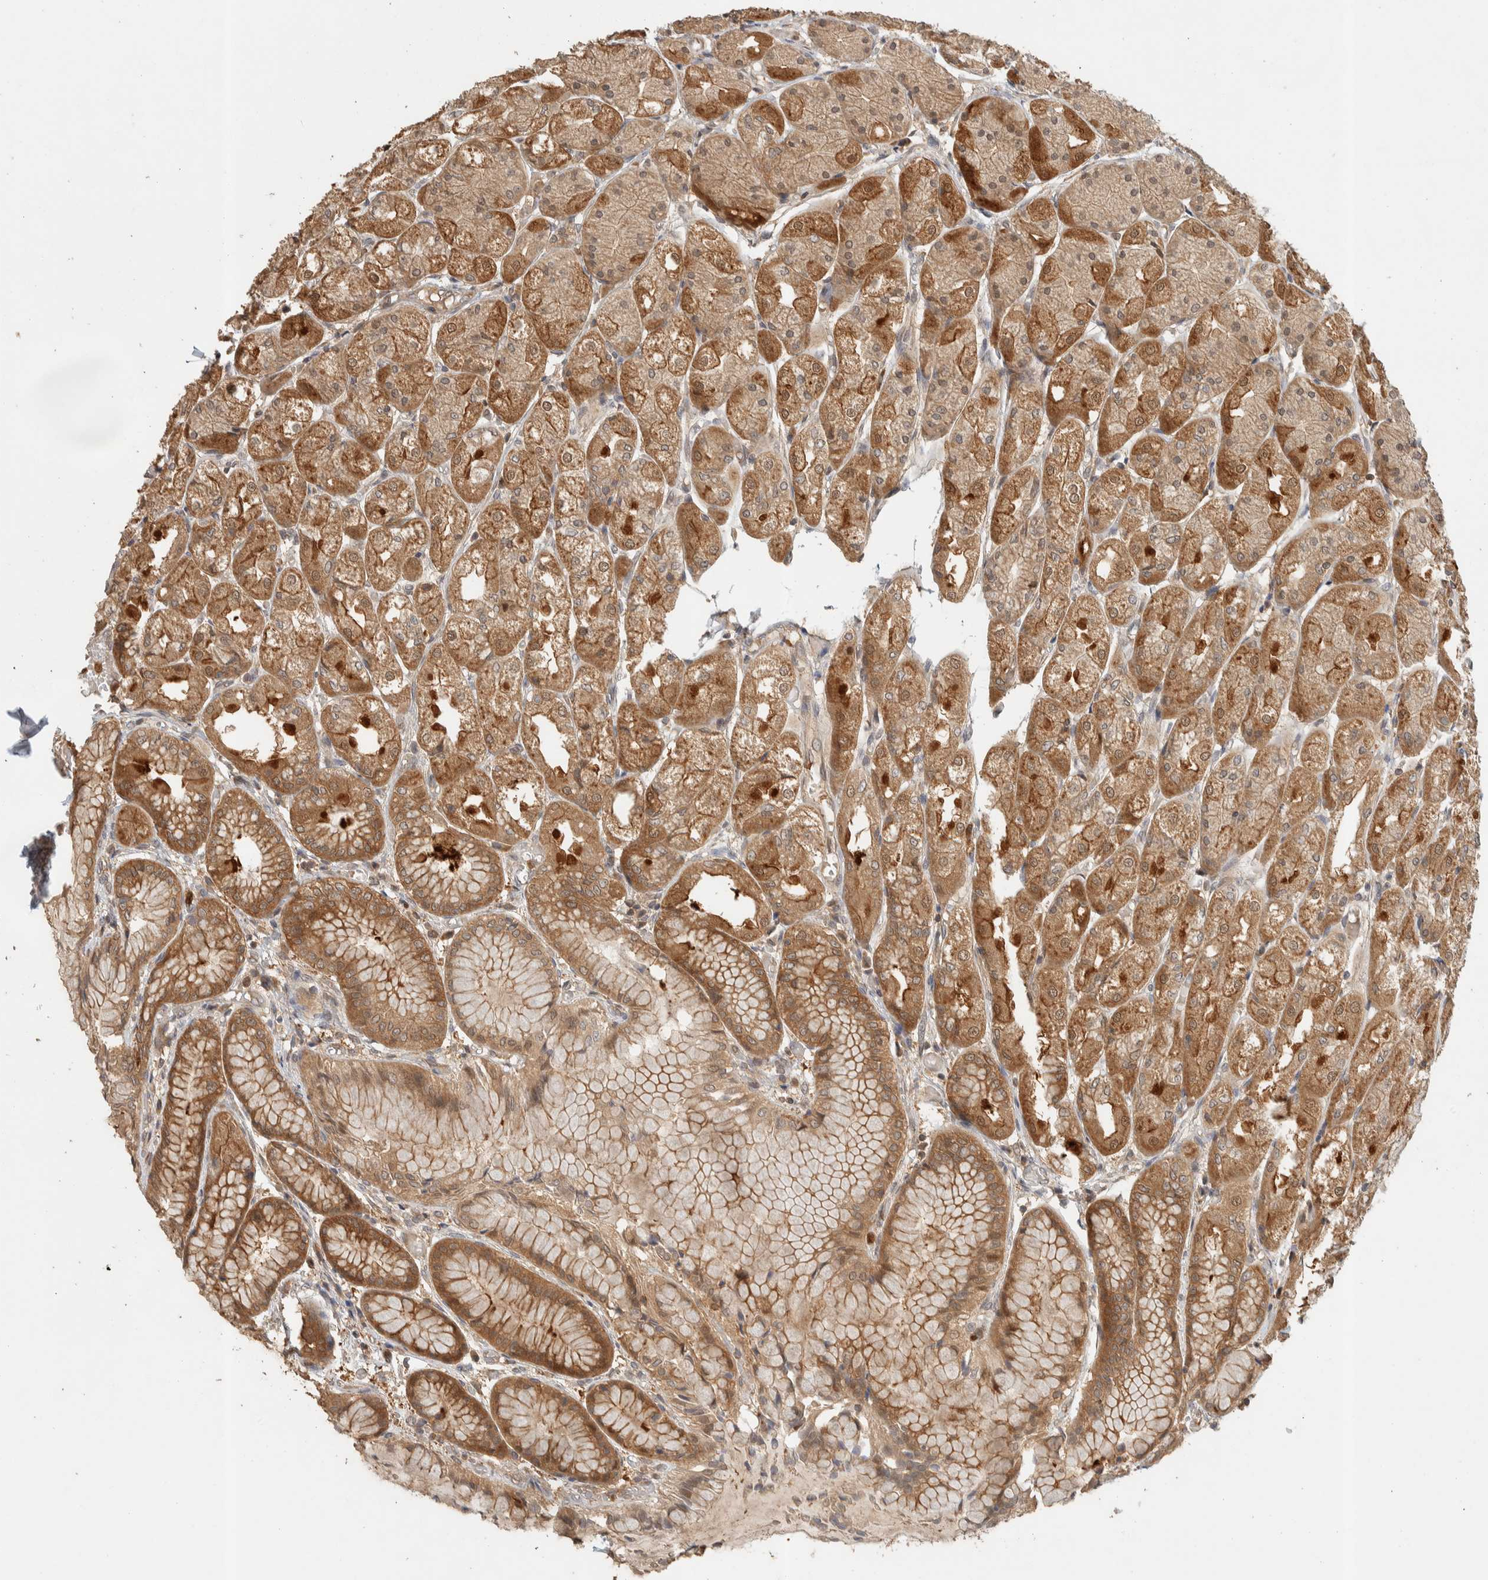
{"staining": {"intensity": "moderate", "quantity": ">75%", "location": "cytoplasmic/membranous"}, "tissue": "stomach", "cell_type": "Glandular cells", "image_type": "normal", "snomed": [{"axis": "morphology", "description": "Normal tissue, NOS"}, {"axis": "topography", "description": "Stomach, upper"}], "caption": "Immunohistochemistry (IHC) staining of benign stomach, which exhibits medium levels of moderate cytoplasmic/membranous positivity in about >75% of glandular cells indicating moderate cytoplasmic/membranous protein expression. The staining was performed using DAB (brown) for protein detection and nuclei were counterstained in hematoxylin (blue).", "gene": "ADSS2", "patient": {"sex": "male", "age": 72}}